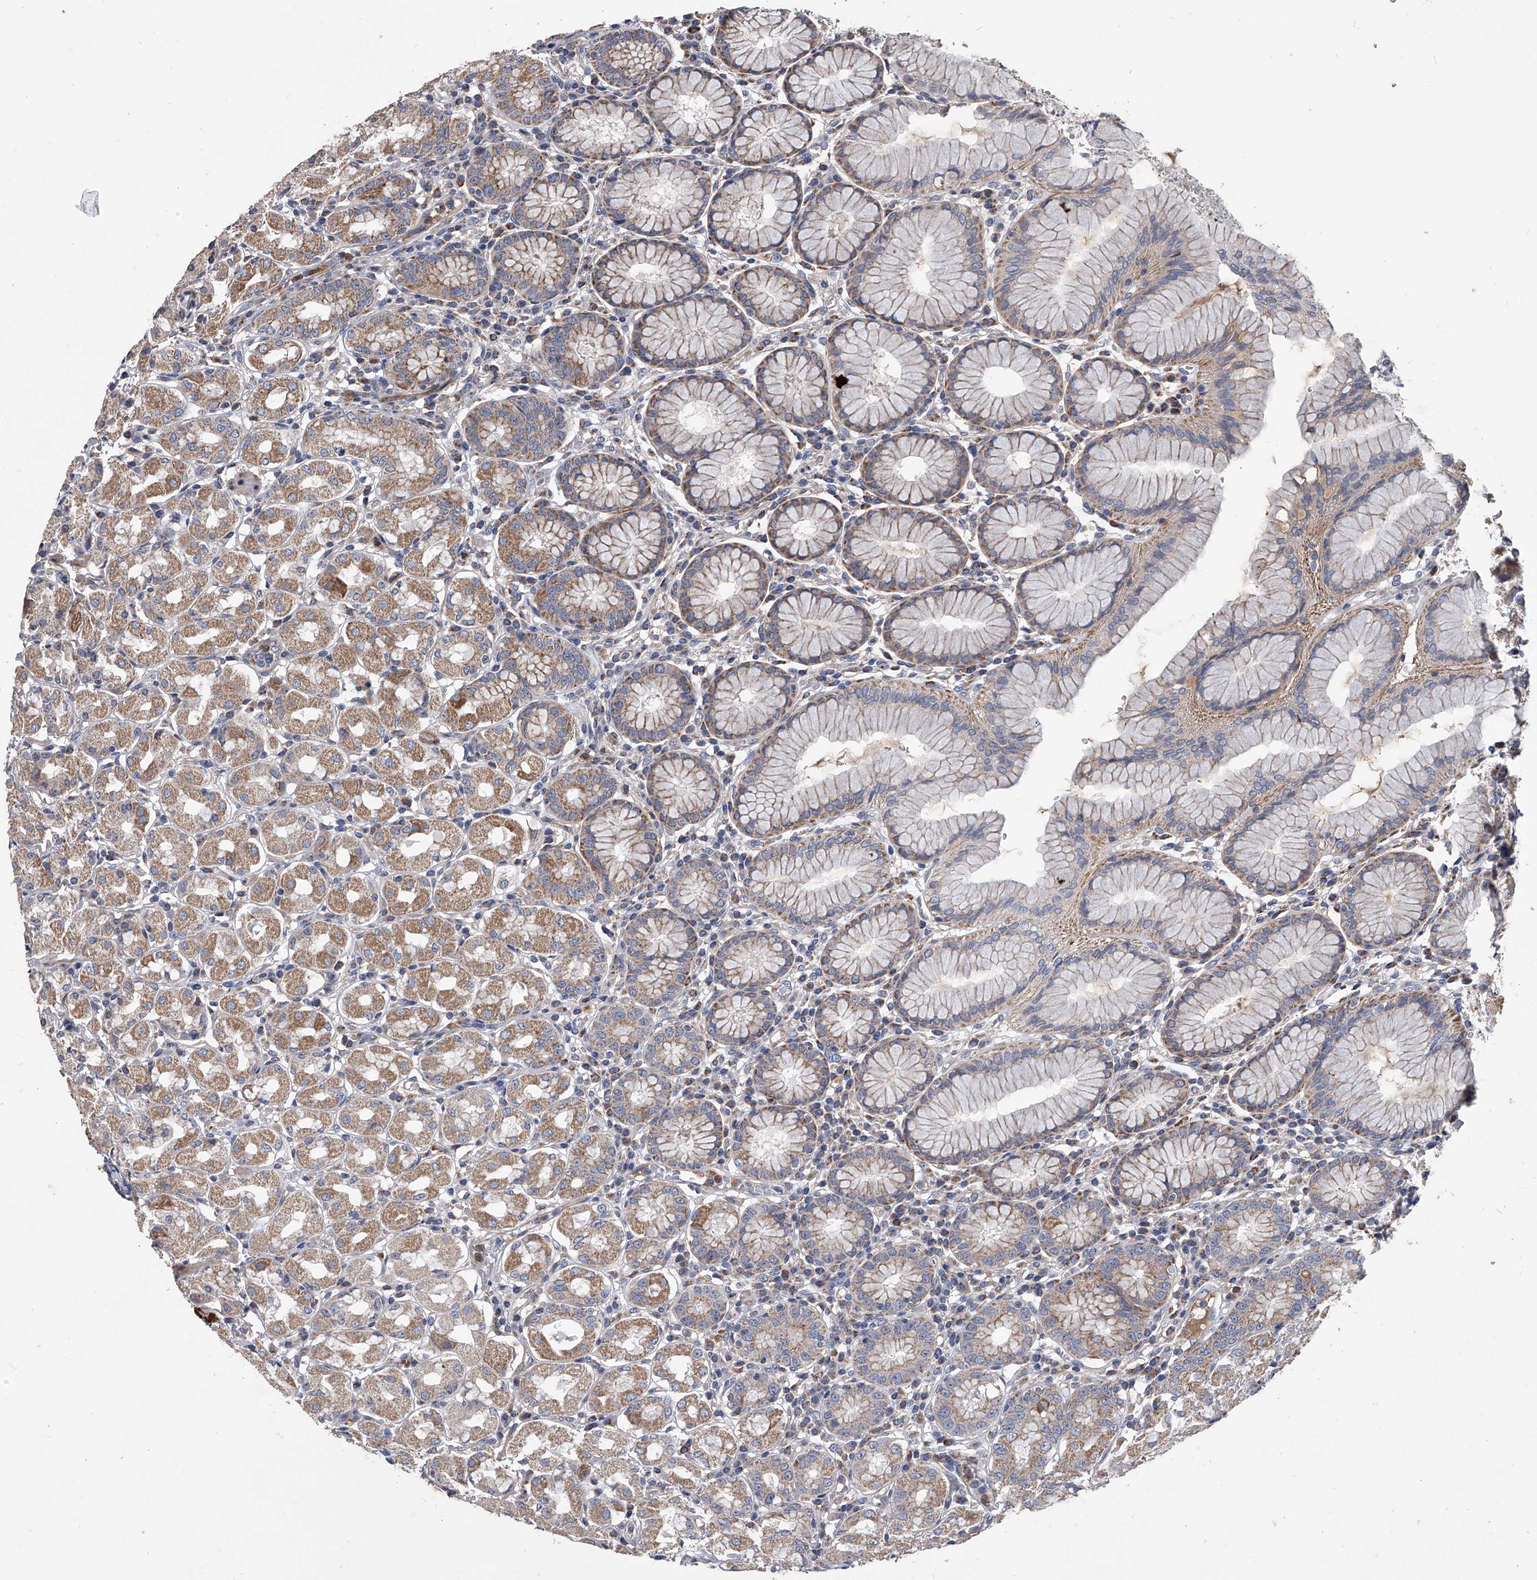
{"staining": {"intensity": "moderate", "quantity": "25%-75%", "location": "cytoplasmic/membranous"}, "tissue": "stomach", "cell_type": "Glandular cells", "image_type": "normal", "snomed": [{"axis": "morphology", "description": "Normal tissue, NOS"}, {"axis": "topography", "description": "Stomach"}, {"axis": "topography", "description": "Stomach, lower"}], "caption": "An immunohistochemistry image of unremarkable tissue is shown. Protein staining in brown highlights moderate cytoplasmic/membranous positivity in stomach within glandular cells.", "gene": "NRP1", "patient": {"sex": "female", "age": 56}}